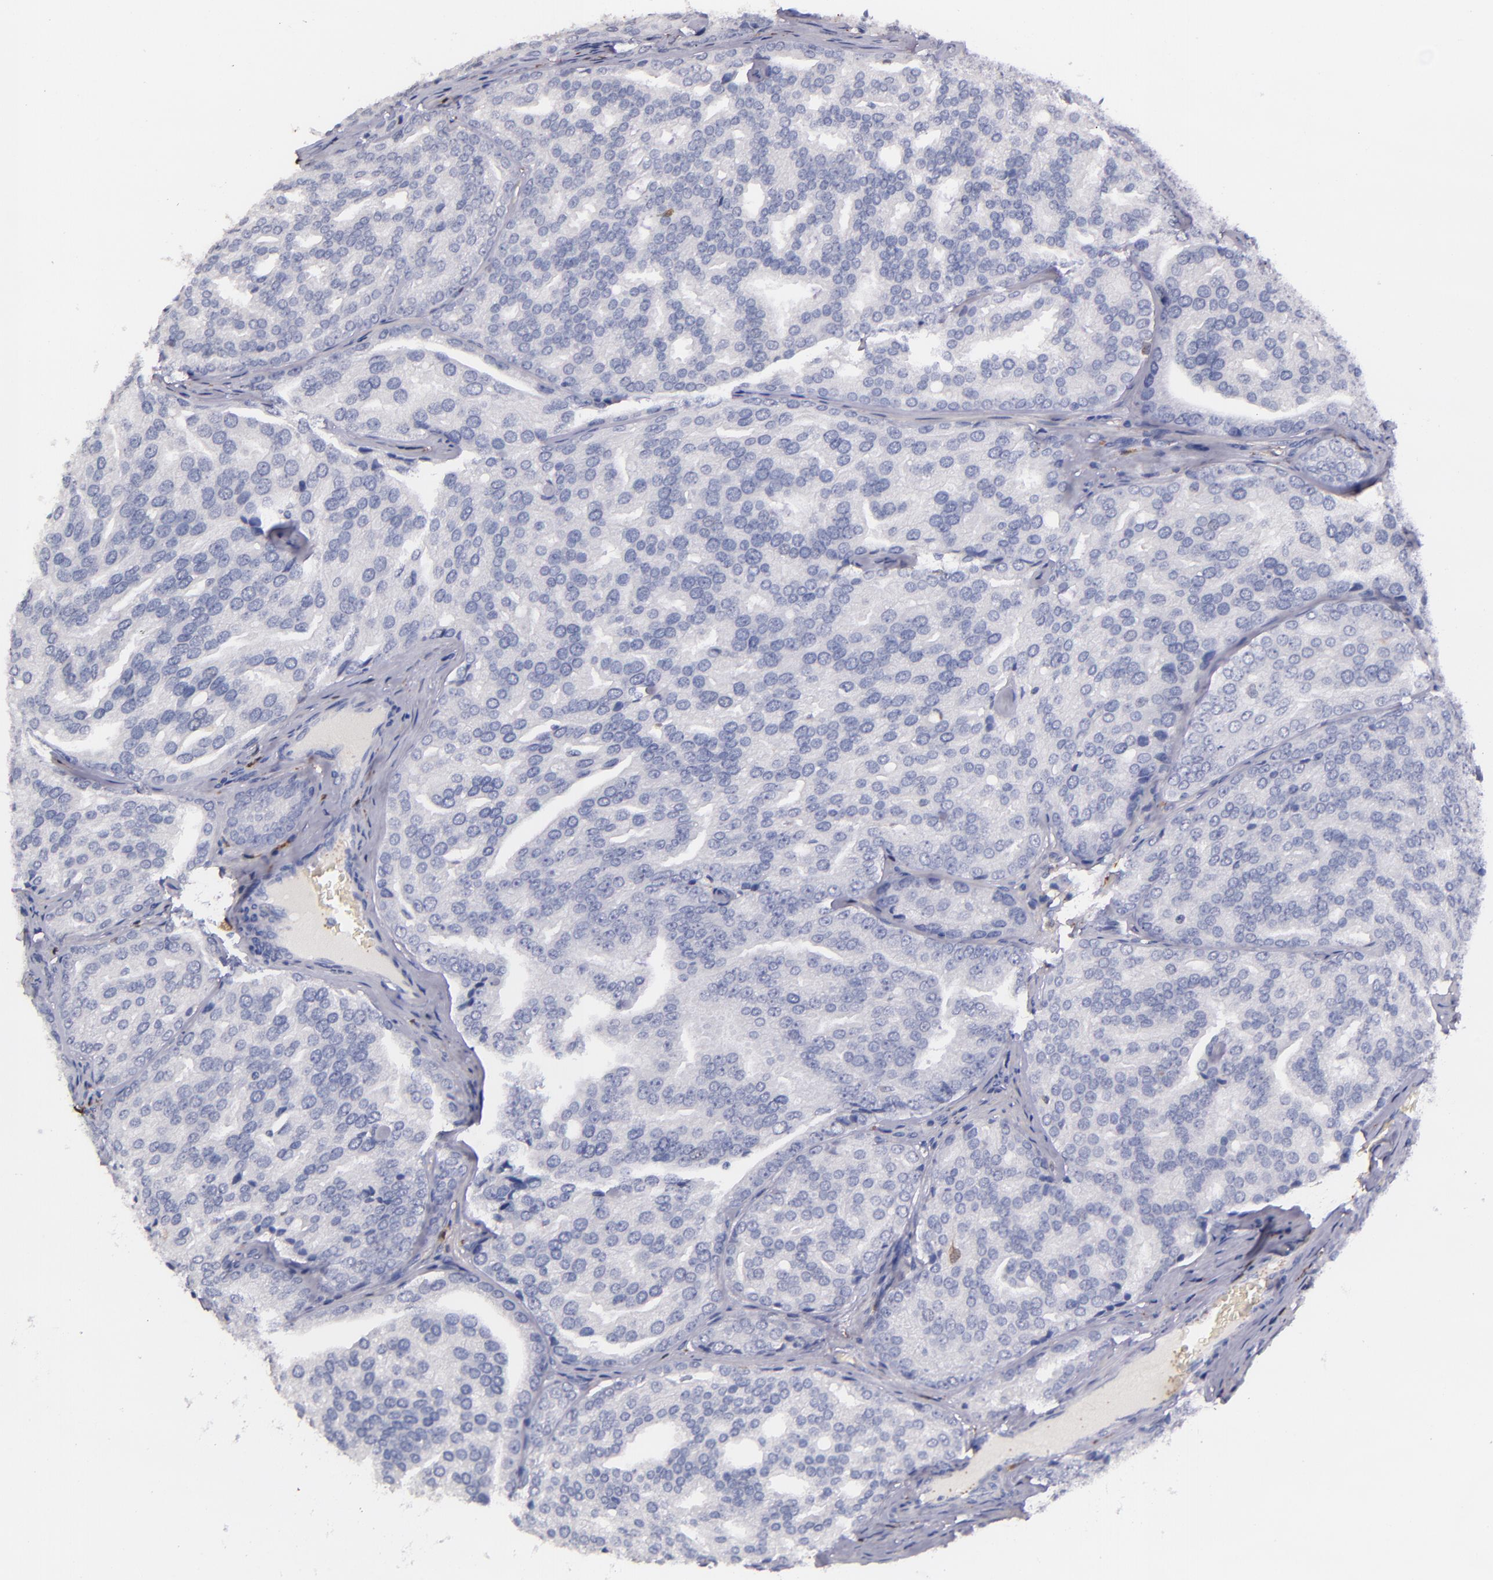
{"staining": {"intensity": "negative", "quantity": "none", "location": "none"}, "tissue": "prostate cancer", "cell_type": "Tumor cells", "image_type": "cancer", "snomed": [{"axis": "morphology", "description": "Adenocarcinoma, High grade"}, {"axis": "topography", "description": "Prostate"}], "caption": "Human prostate cancer stained for a protein using immunohistochemistry (IHC) reveals no positivity in tumor cells.", "gene": "F13A1", "patient": {"sex": "male", "age": 64}}